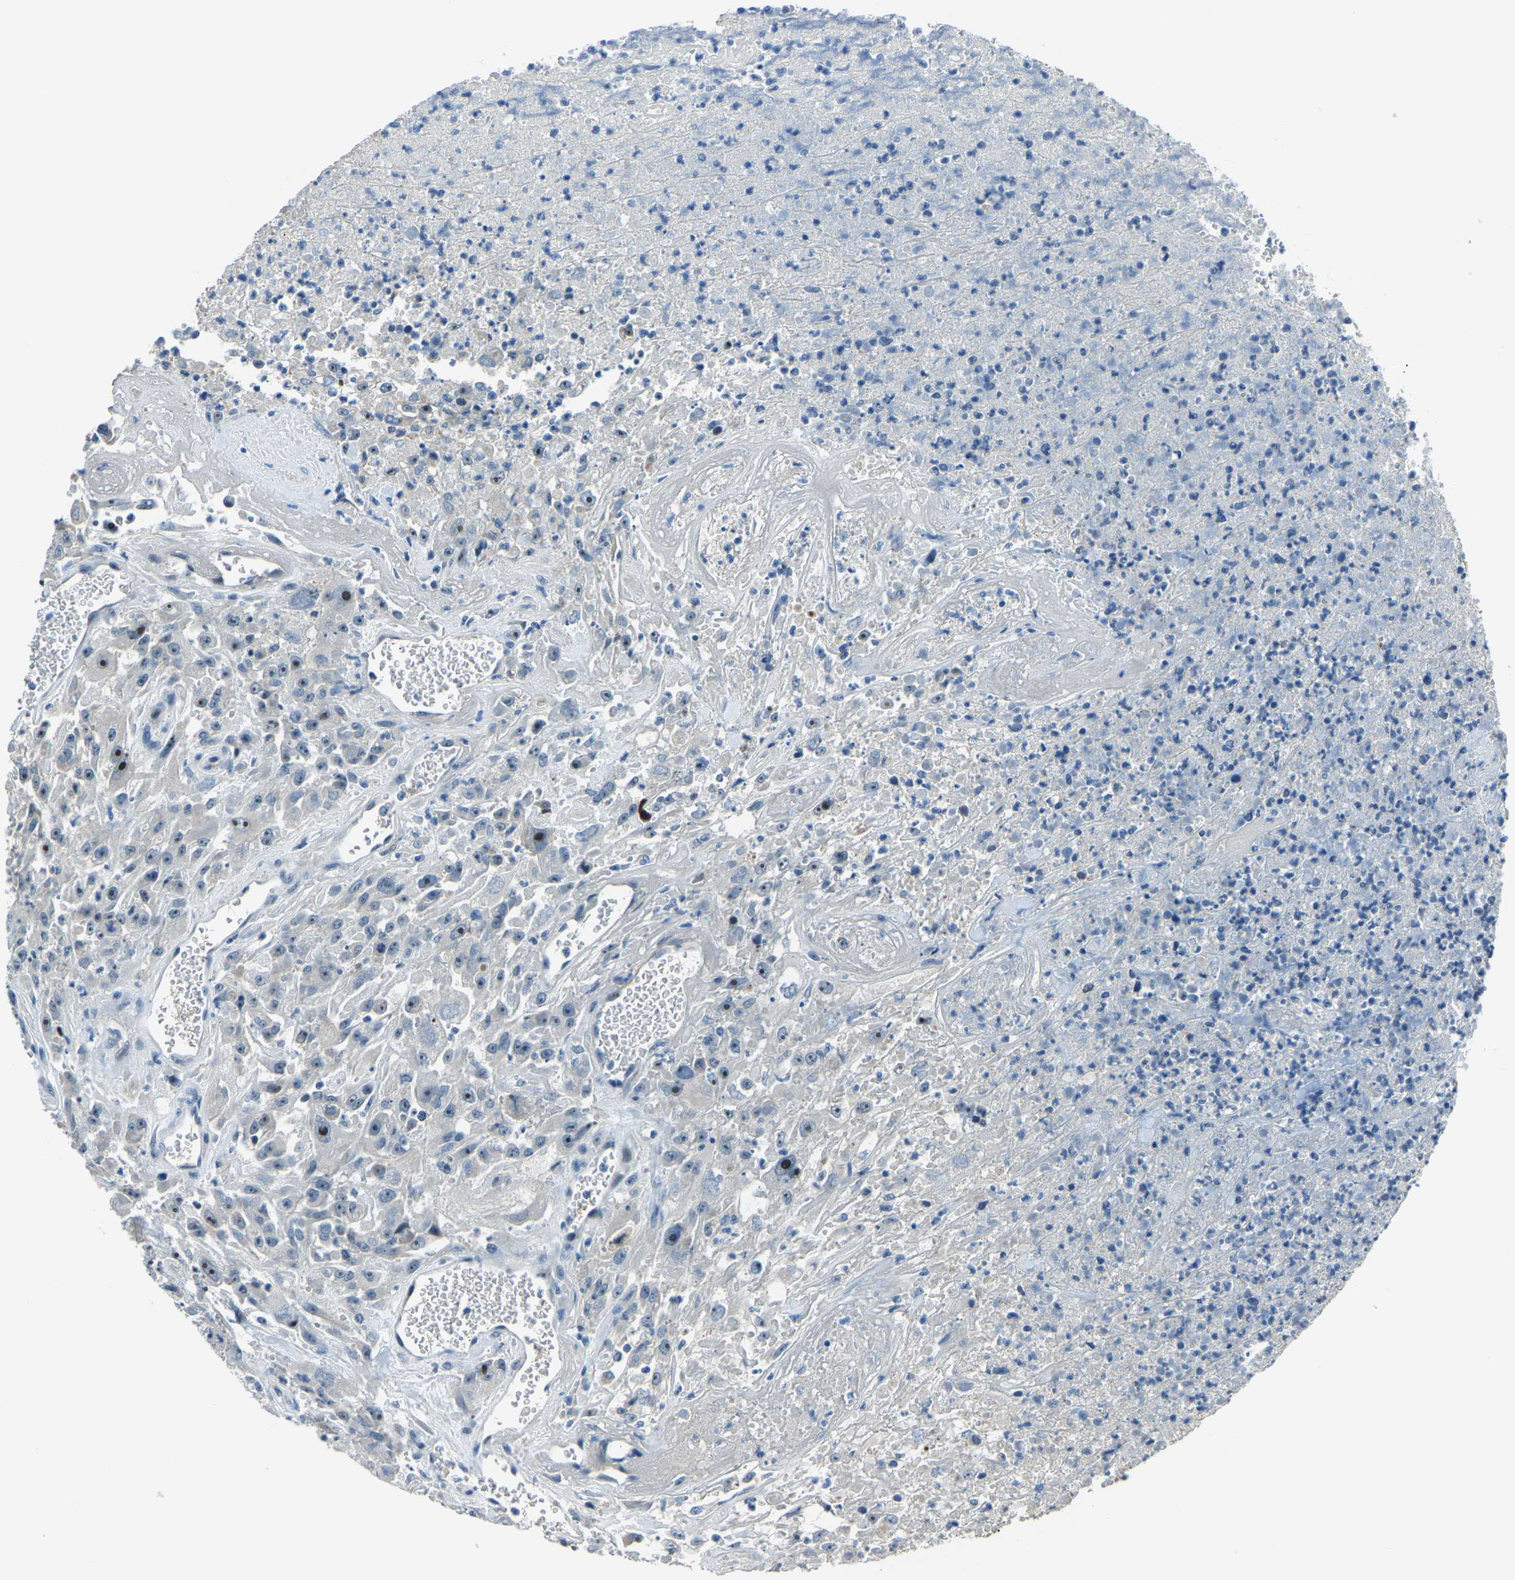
{"staining": {"intensity": "moderate", "quantity": "25%-75%", "location": "nuclear"}, "tissue": "urothelial cancer", "cell_type": "Tumor cells", "image_type": "cancer", "snomed": [{"axis": "morphology", "description": "Urothelial carcinoma, High grade"}, {"axis": "topography", "description": "Urinary bladder"}], "caption": "Urothelial cancer stained with a brown dye demonstrates moderate nuclear positive staining in about 25%-75% of tumor cells.", "gene": "RRP1", "patient": {"sex": "male", "age": 46}}